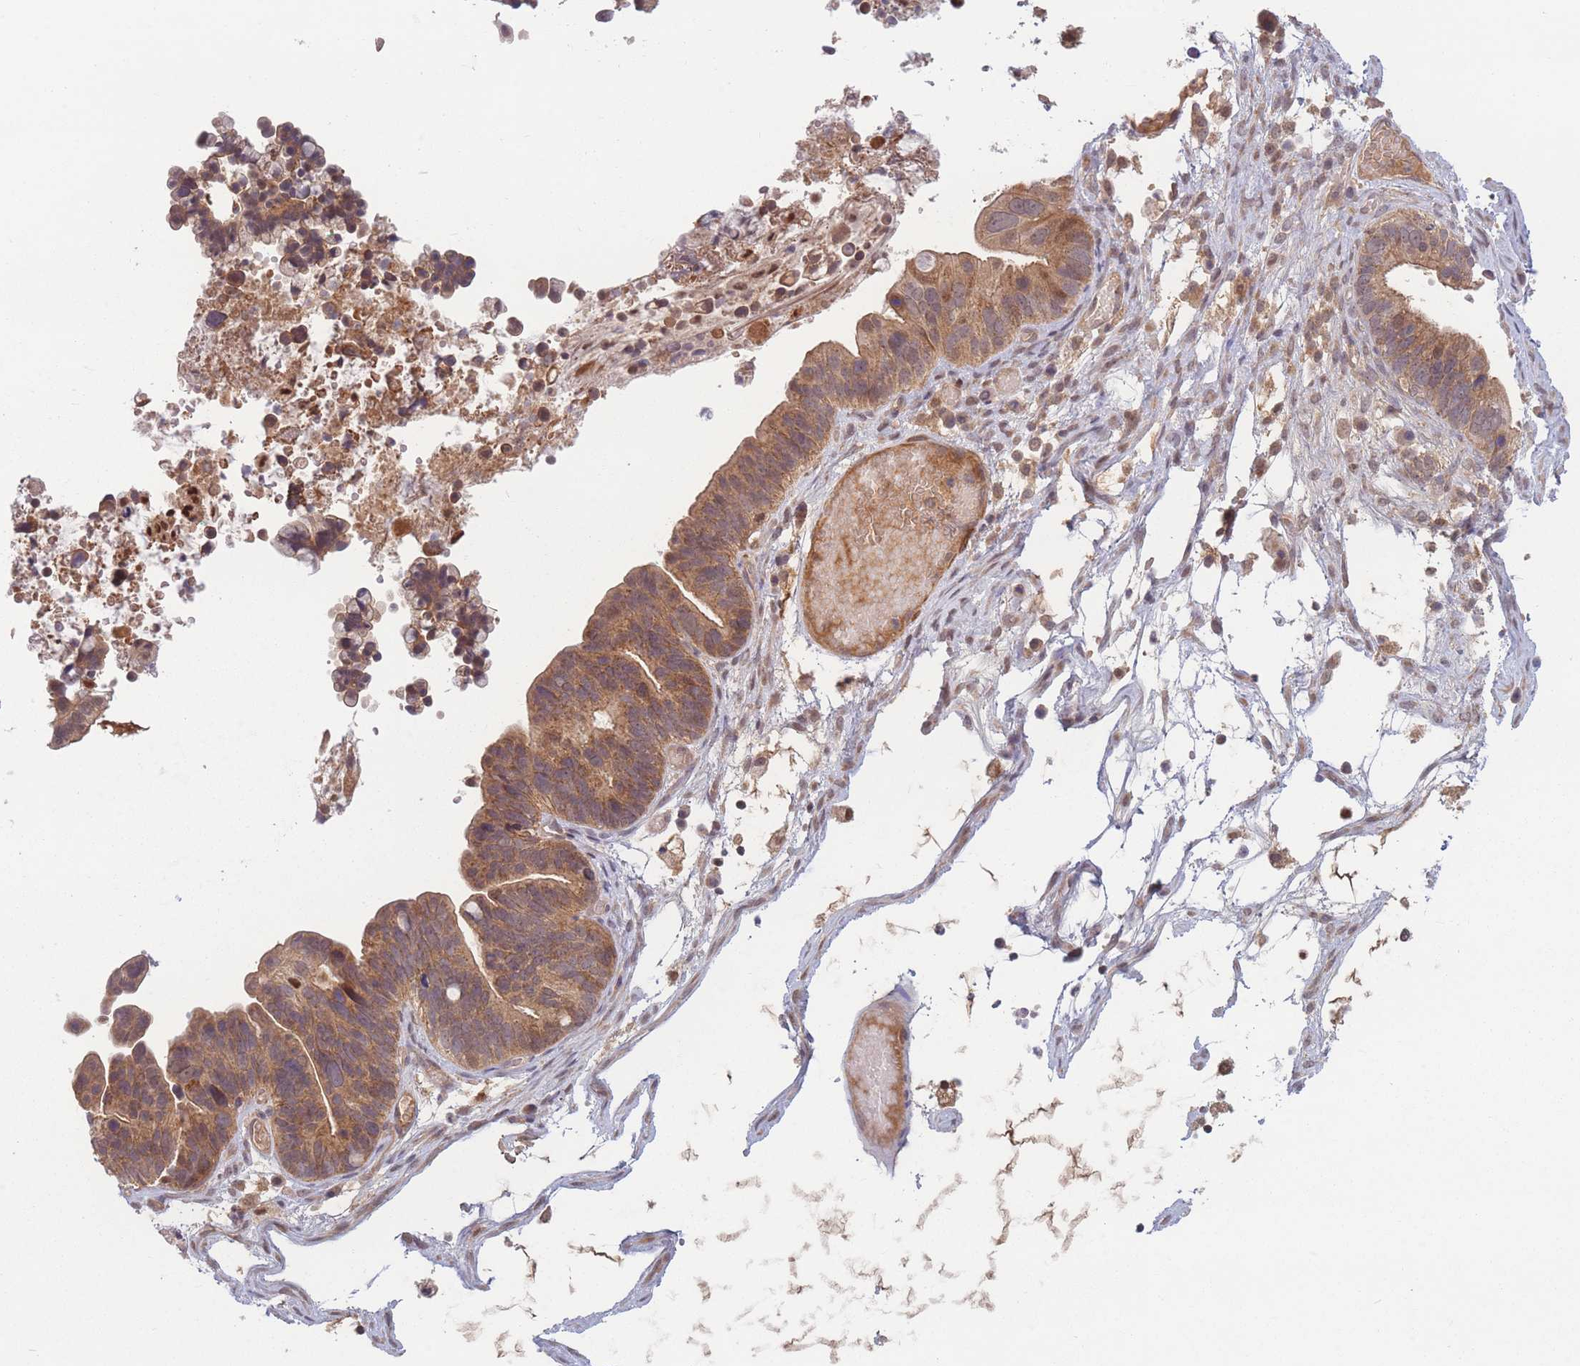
{"staining": {"intensity": "moderate", "quantity": ">75%", "location": "cytoplasmic/membranous"}, "tissue": "ovarian cancer", "cell_type": "Tumor cells", "image_type": "cancer", "snomed": [{"axis": "morphology", "description": "Cystadenocarcinoma, serous, NOS"}, {"axis": "topography", "description": "Ovary"}], "caption": "Ovarian cancer (serous cystadenocarcinoma) stained for a protein (brown) displays moderate cytoplasmic/membranous positive positivity in about >75% of tumor cells.", "gene": "FAM153A", "patient": {"sex": "female", "age": 56}}